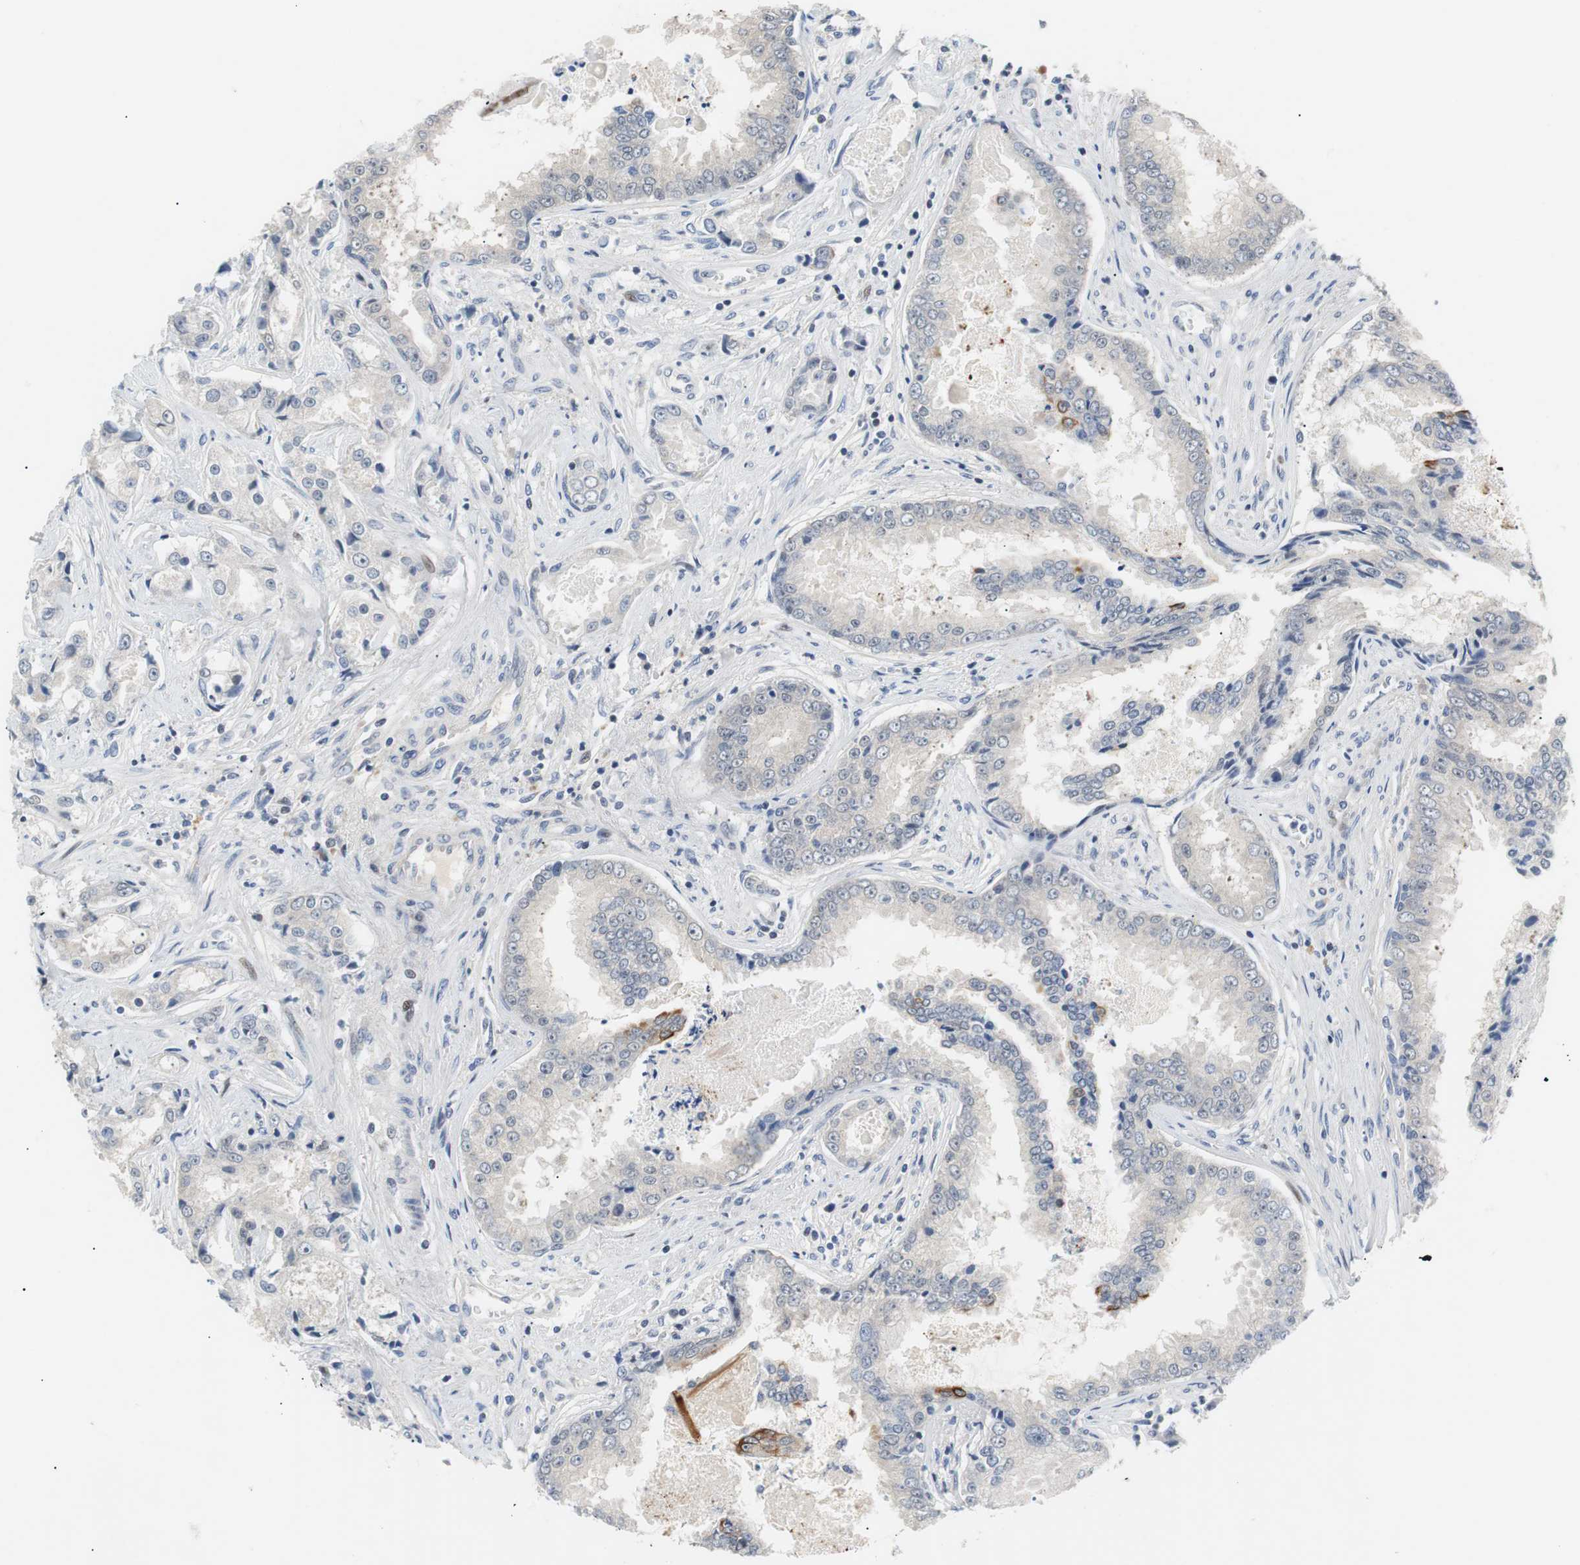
{"staining": {"intensity": "negative", "quantity": "none", "location": "none"}, "tissue": "prostate cancer", "cell_type": "Tumor cells", "image_type": "cancer", "snomed": [{"axis": "morphology", "description": "Adenocarcinoma, High grade"}, {"axis": "topography", "description": "Prostate"}], "caption": "There is no significant positivity in tumor cells of prostate adenocarcinoma (high-grade). Brightfield microscopy of IHC stained with DAB (3,3'-diaminobenzidine) (brown) and hematoxylin (blue), captured at high magnification.", "gene": "MAP2K4", "patient": {"sex": "male", "age": 73}}